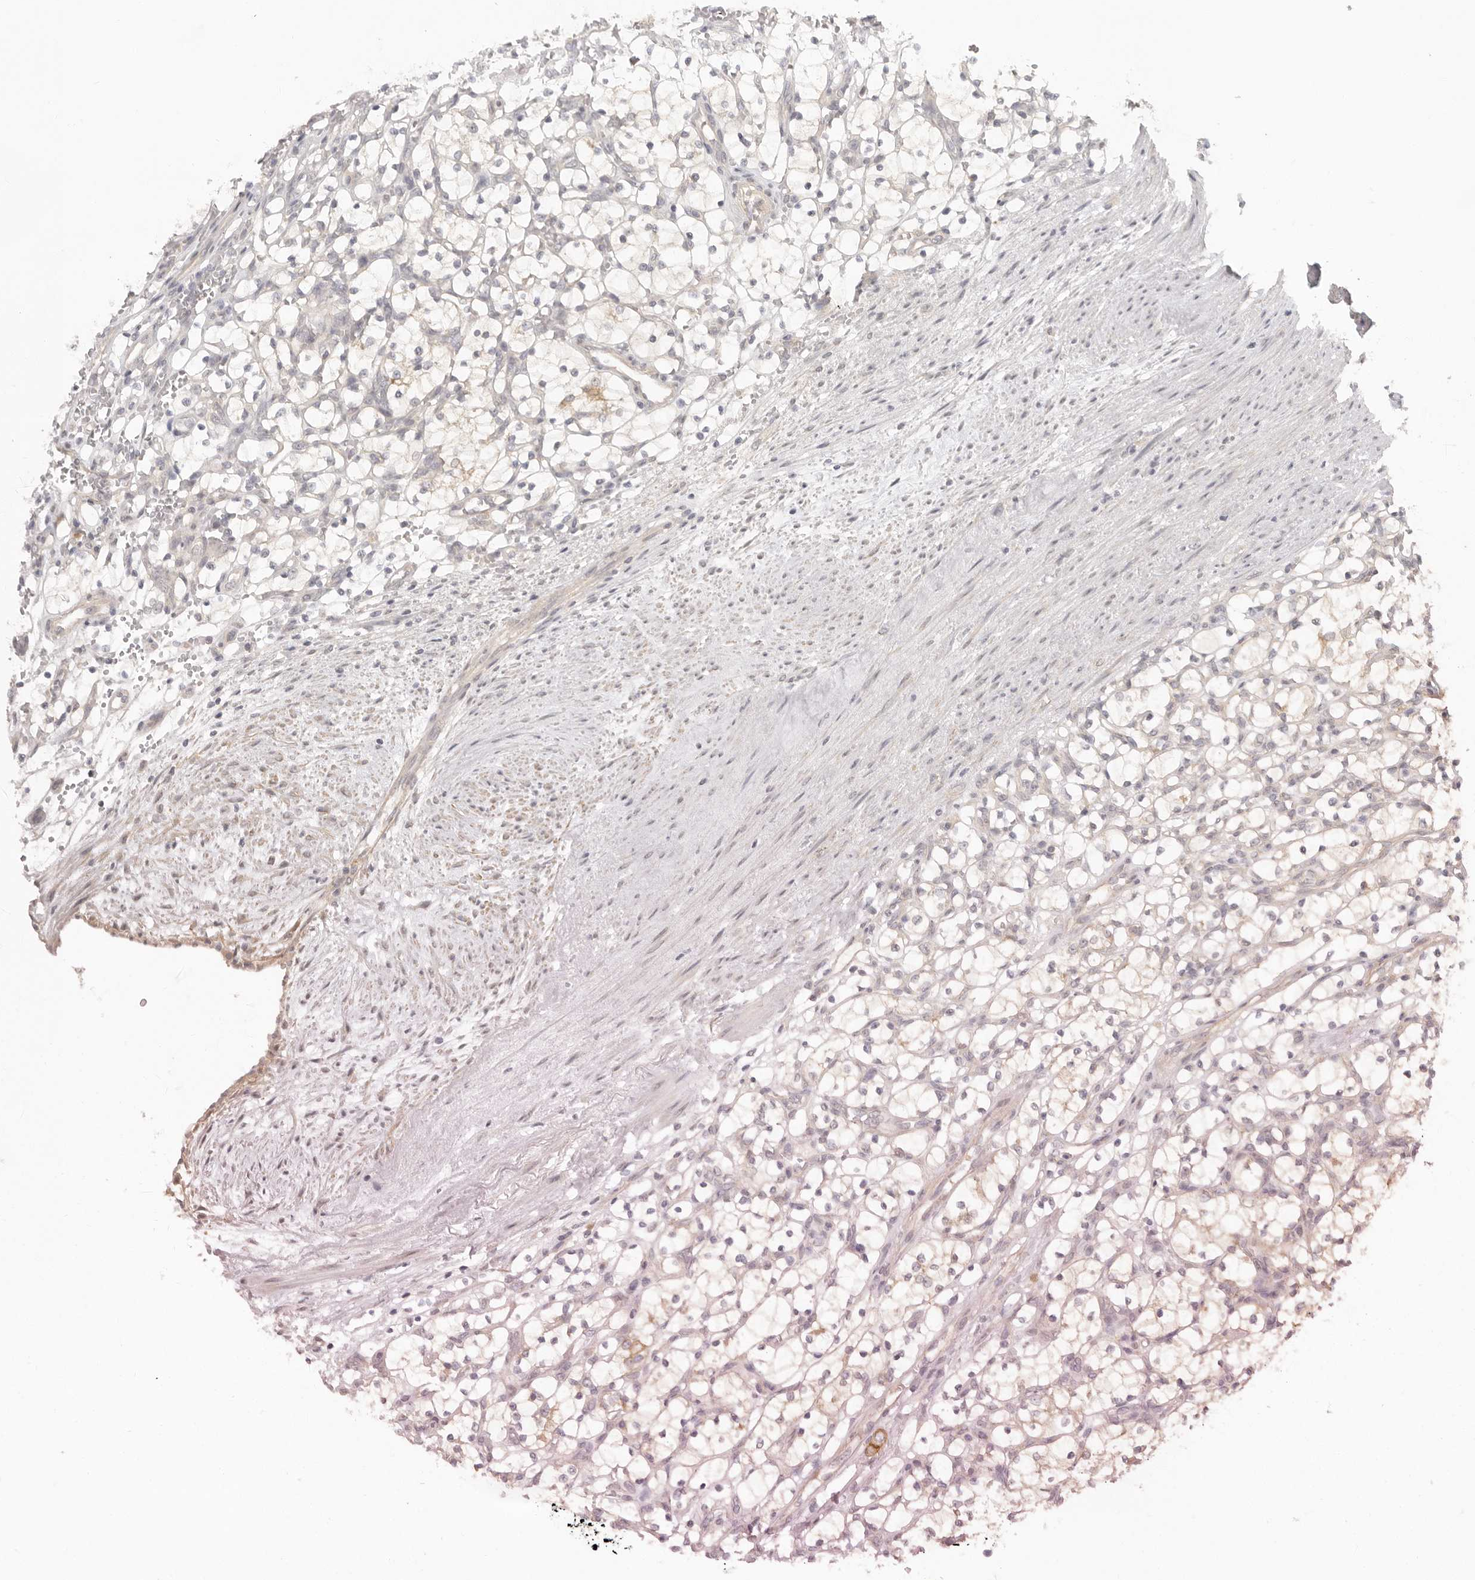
{"staining": {"intensity": "moderate", "quantity": "<25%", "location": "cytoplasmic/membranous"}, "tissue": "renal cancer", "cell_type": "Tumor cells", "image_type": "cancer", "snomed": [{"axis": "morphology", "description": "Adenocarcinoma, NOS"}, {"axis": "topography", "description": "Kidney"}], "caption": "Renal cancer (adenocarcinoma) stained for a protein (brown) exhibits moderate cytoplasmic/membranous positive staining in about <25% of tumor cells.", "gene": "AHDC1", "patient": {"sex": "female", "age": 69}}